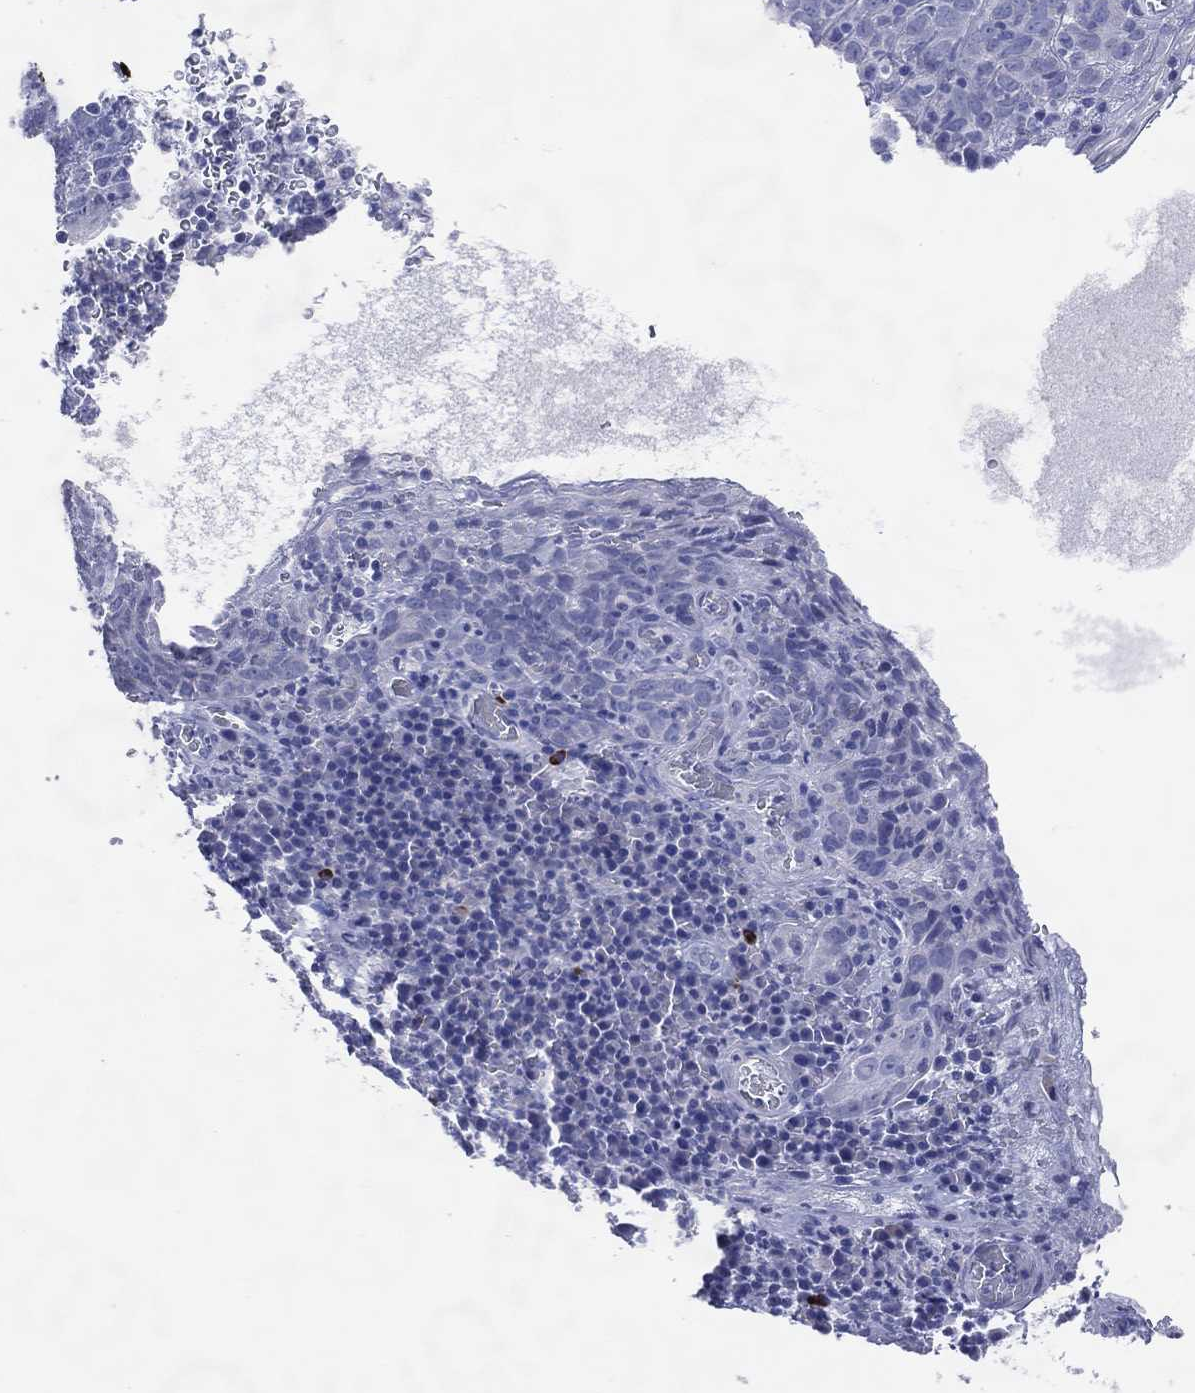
{"staining": {"intensity": "negative", "quantity": "none", "location": "none"}, "tissue": "skin cancer", "cell_type": "Tumor cells", "image_type": "cancer", "snomed": [{"axis": "morphology", "description": "Squamous cell carcinoma, NOS"}, {"axis": "topography", "description": "Skin"}, {"axis": "topography", "description": "Anal"}], "caption": "Tumor cells show no significant protein staining in squamous cell carcinoma (skin).", "gene": "DNAH6", "patient": {"sex": "female", "age": 51}}